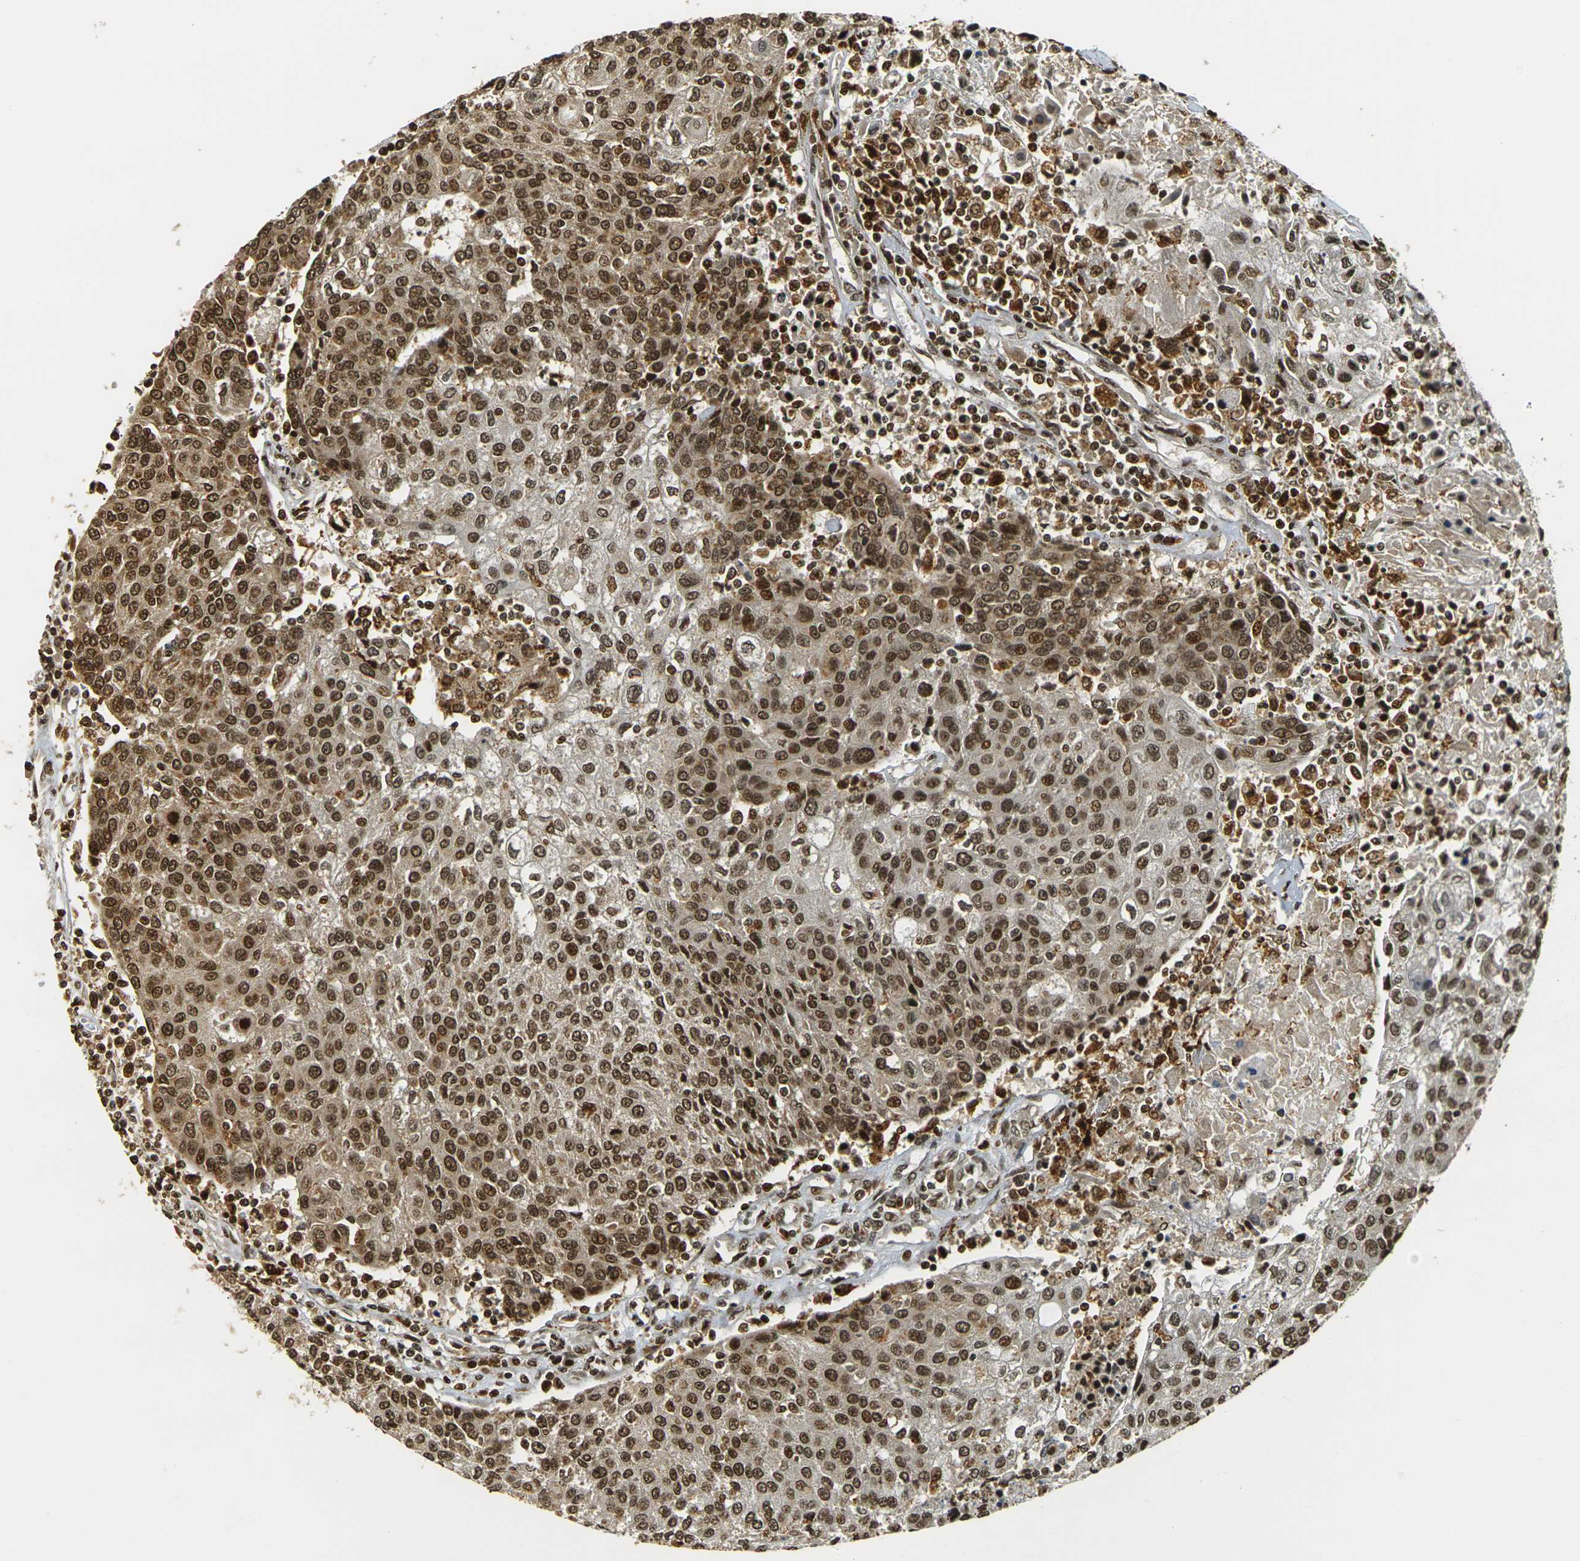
{"staining": {"intensity": "strong", "quantity": ">75%", "location": "cytoplasmic/membranous,nuclear"}, "tissue": "urothelial cancer", "cell_type": "Tumor cells", "image_type": "cancer", "snomed": [{"axis": "morphology", "description": "Urothelial carcinoma, High grade"}, {"axis": "topography", "description": "Urinary bladder"}], "caption": "Immunohistochemistry micrograph of neoplastic tissue: urothelial cancer stained using immunohistochemistry (IHC) shows high levels of strong protein expression localized specifically in the cytoplasmic/membranous and nuclear of tumor cells, appearing as a cytoplasmic/membranous and nuclear brown color.", "gene": "ACTL6A", "patient": {"sex": "female", "age": 85}}